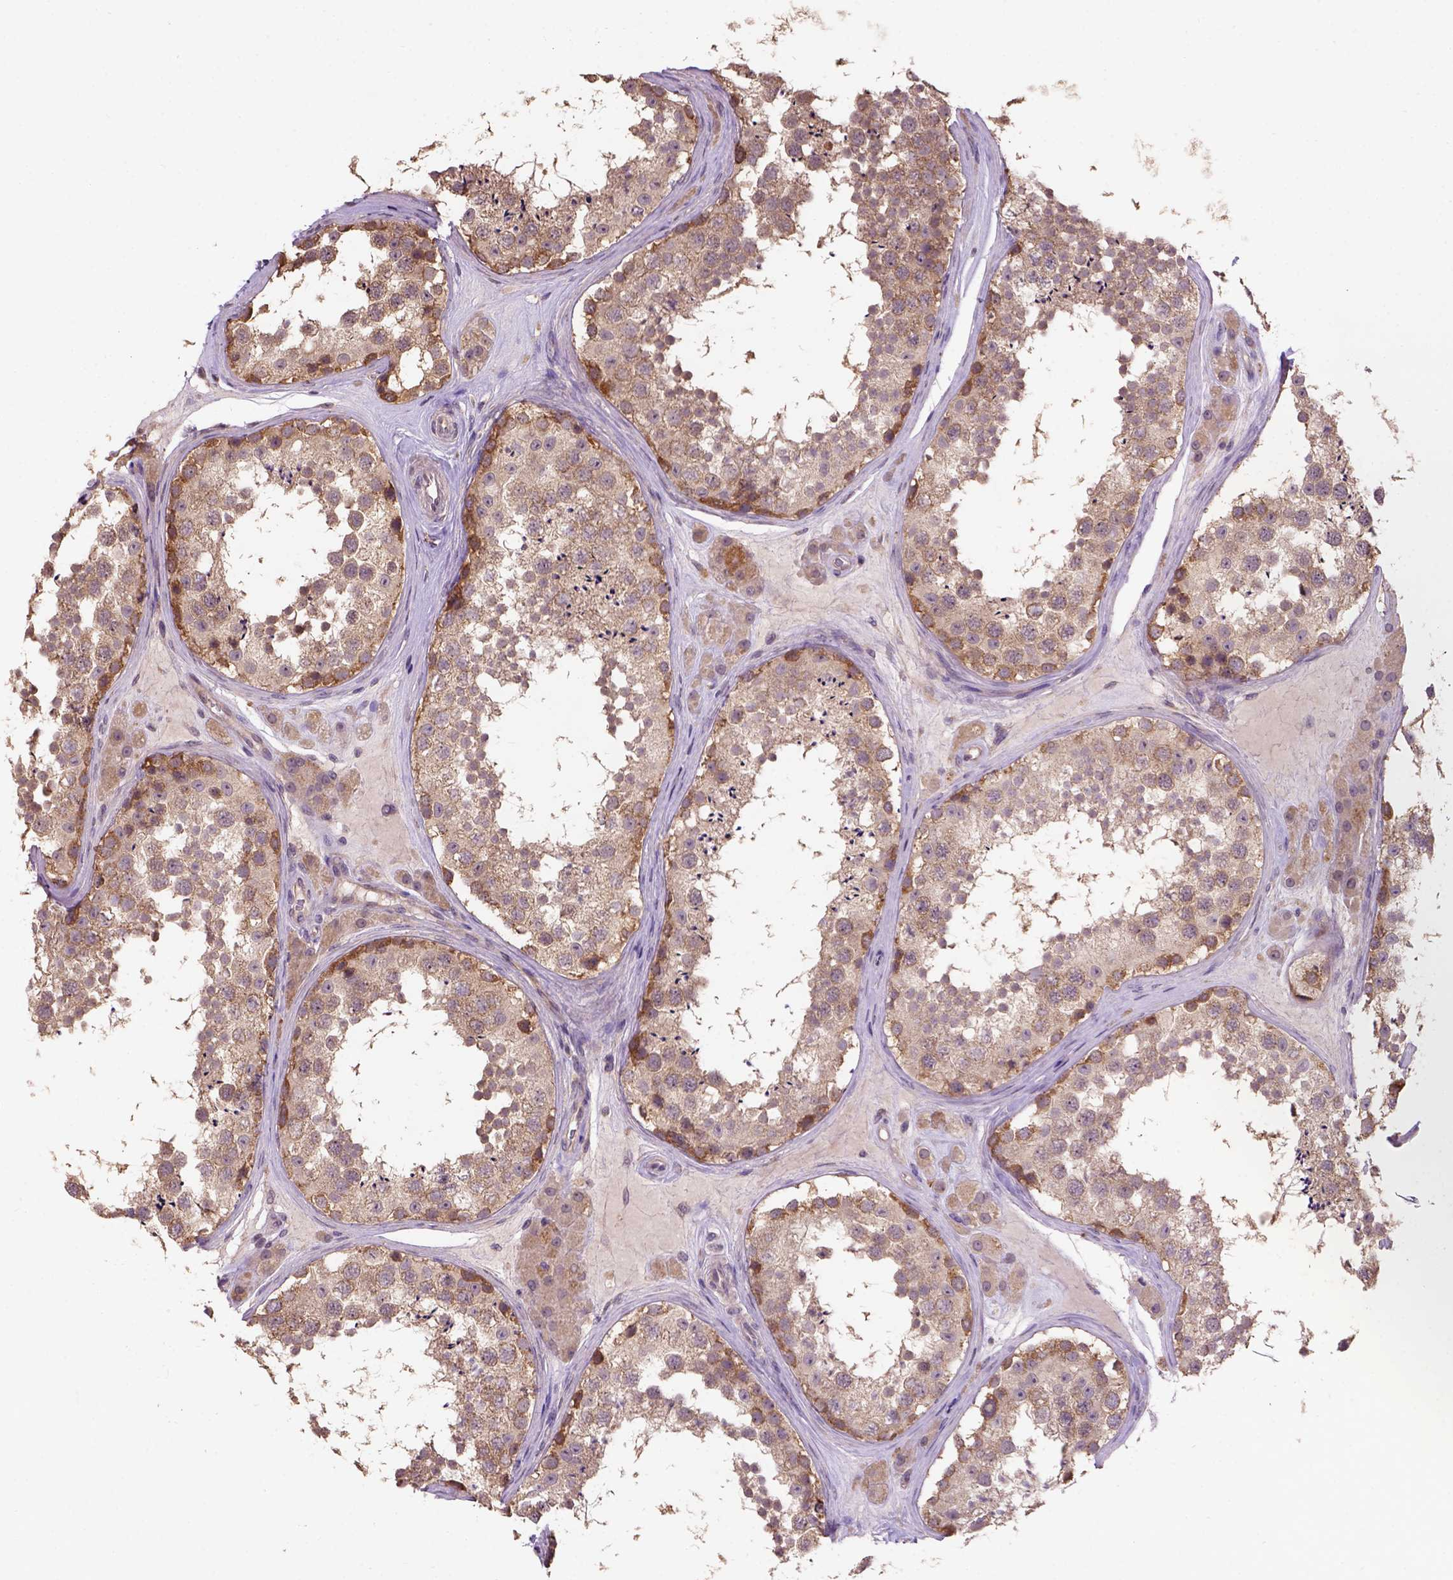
{"staining": {"intensity": "strong", "quantity": "25%-75%", "location": "cytoplasmic/membranous"}, "tissue": "testis", "cell_type": "Cells in seminiferous ducts", "image_type": "normal", "snomed": [{"axis": "morphology", "description": "Normal tissue, NOS"}, {"axis": "topography", "description": "Testis"}], "caption": "About 25%-75% of cells in seminiferous ducts in normal human testis show strong cytoplasmic/membranous protein positivity as visualized by brown immunohistochemical staining.", "gene": "KBTBD8", "patient": {"sex": "male", "age": 41}}